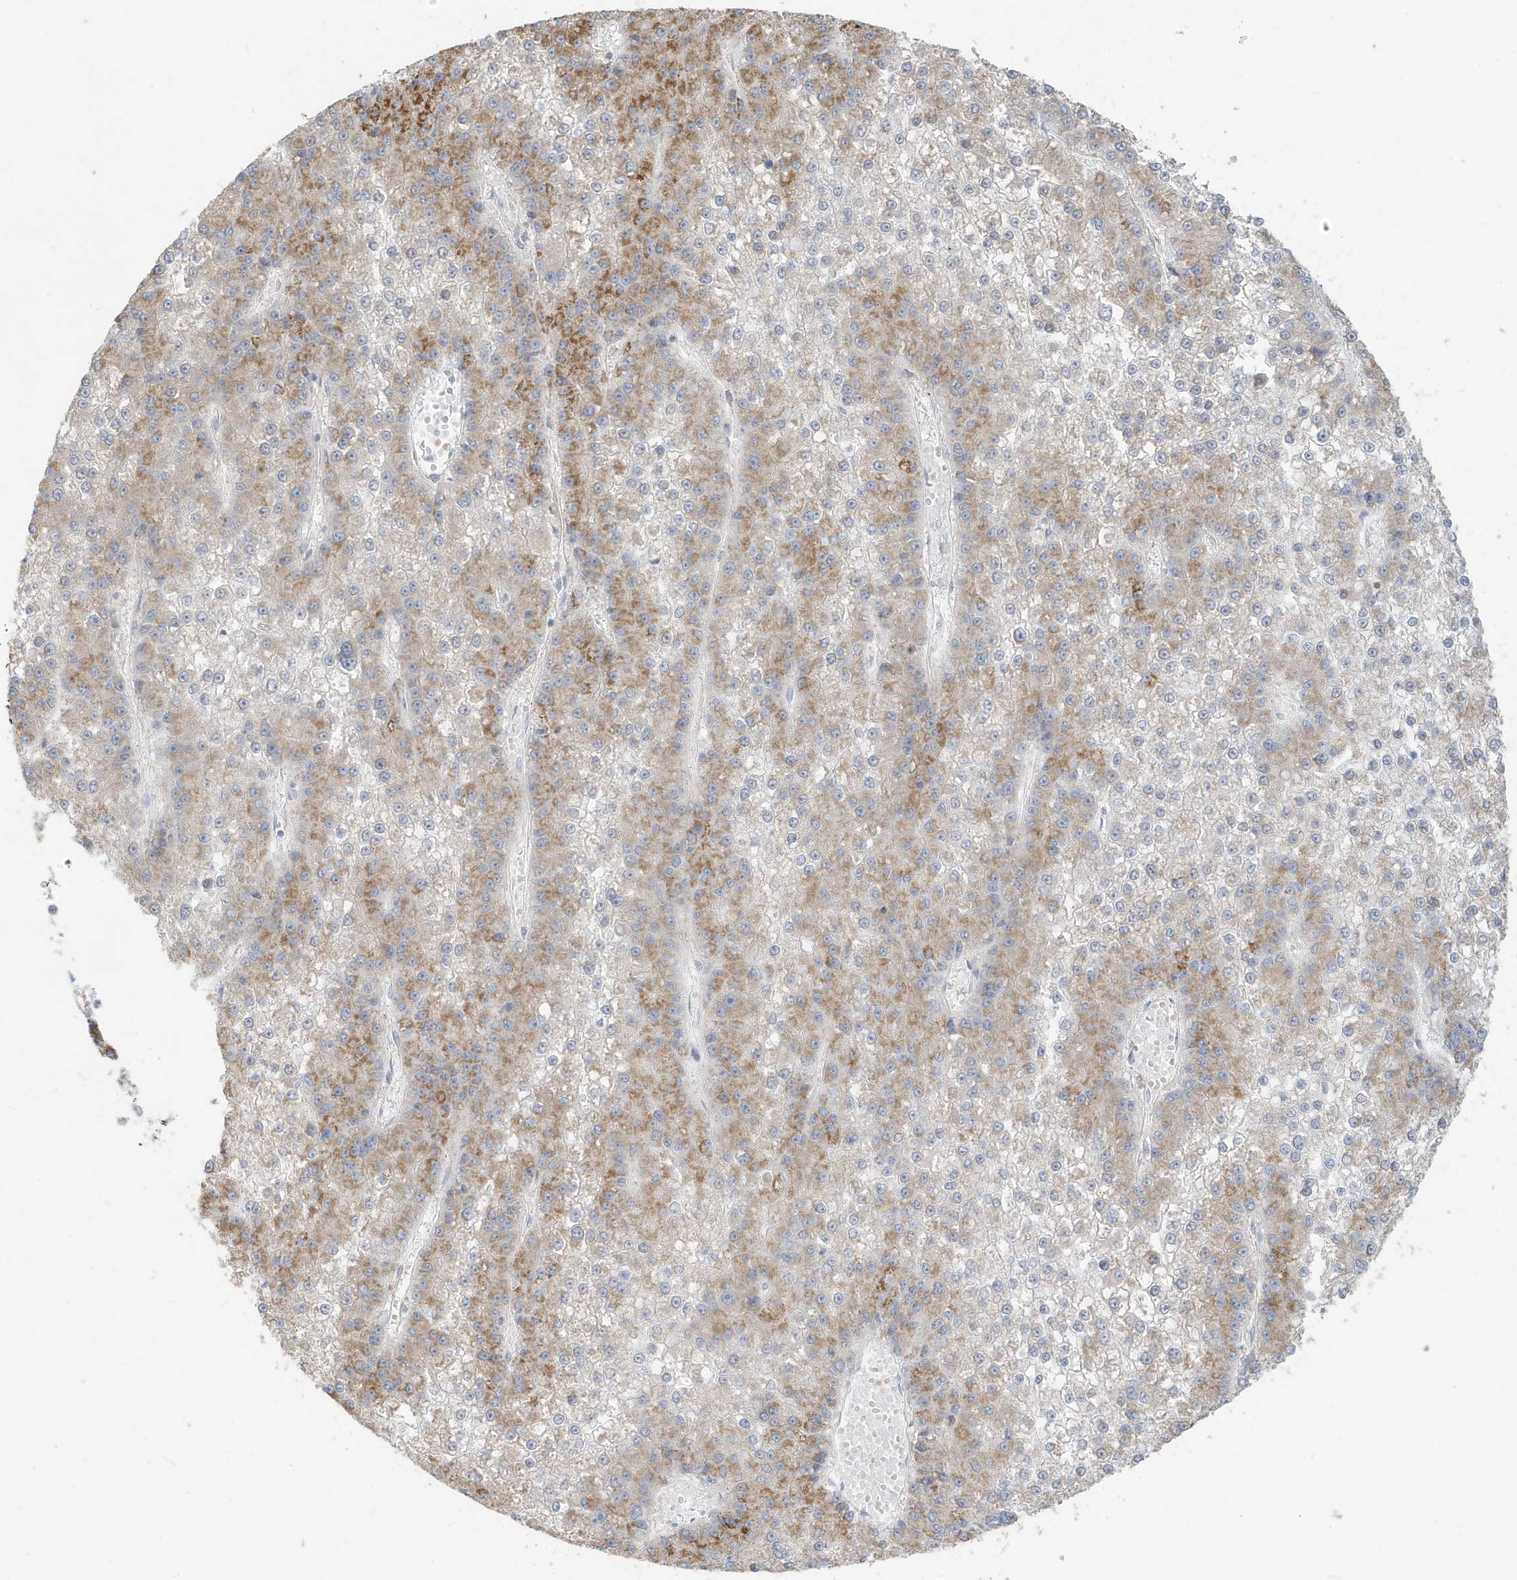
{"staining": {"intensity": "moderate", "quantity": "25%-75%", "location": "cytoplasmic/membranous"}, "tissue": "liver cancer", "cell_type": "Tumor cells", "image_type": "cancer", "snomed": [{"axis": "morphology", "description": "Carcinoma, Hepatocellular, NOS"}, {"axis": "topography", "description": "Liver"}], "caption": "Protein expression by IHC reveals moderate cytoplasmic/membranous positivity in approximately 25%-75% of tumor cells in hepatocellular carcinoma (liver). (IHC, brightfield microscopy, high magnification).", "gene": "ATP13A5", "patient": {"sex": "female", "age": 73}}